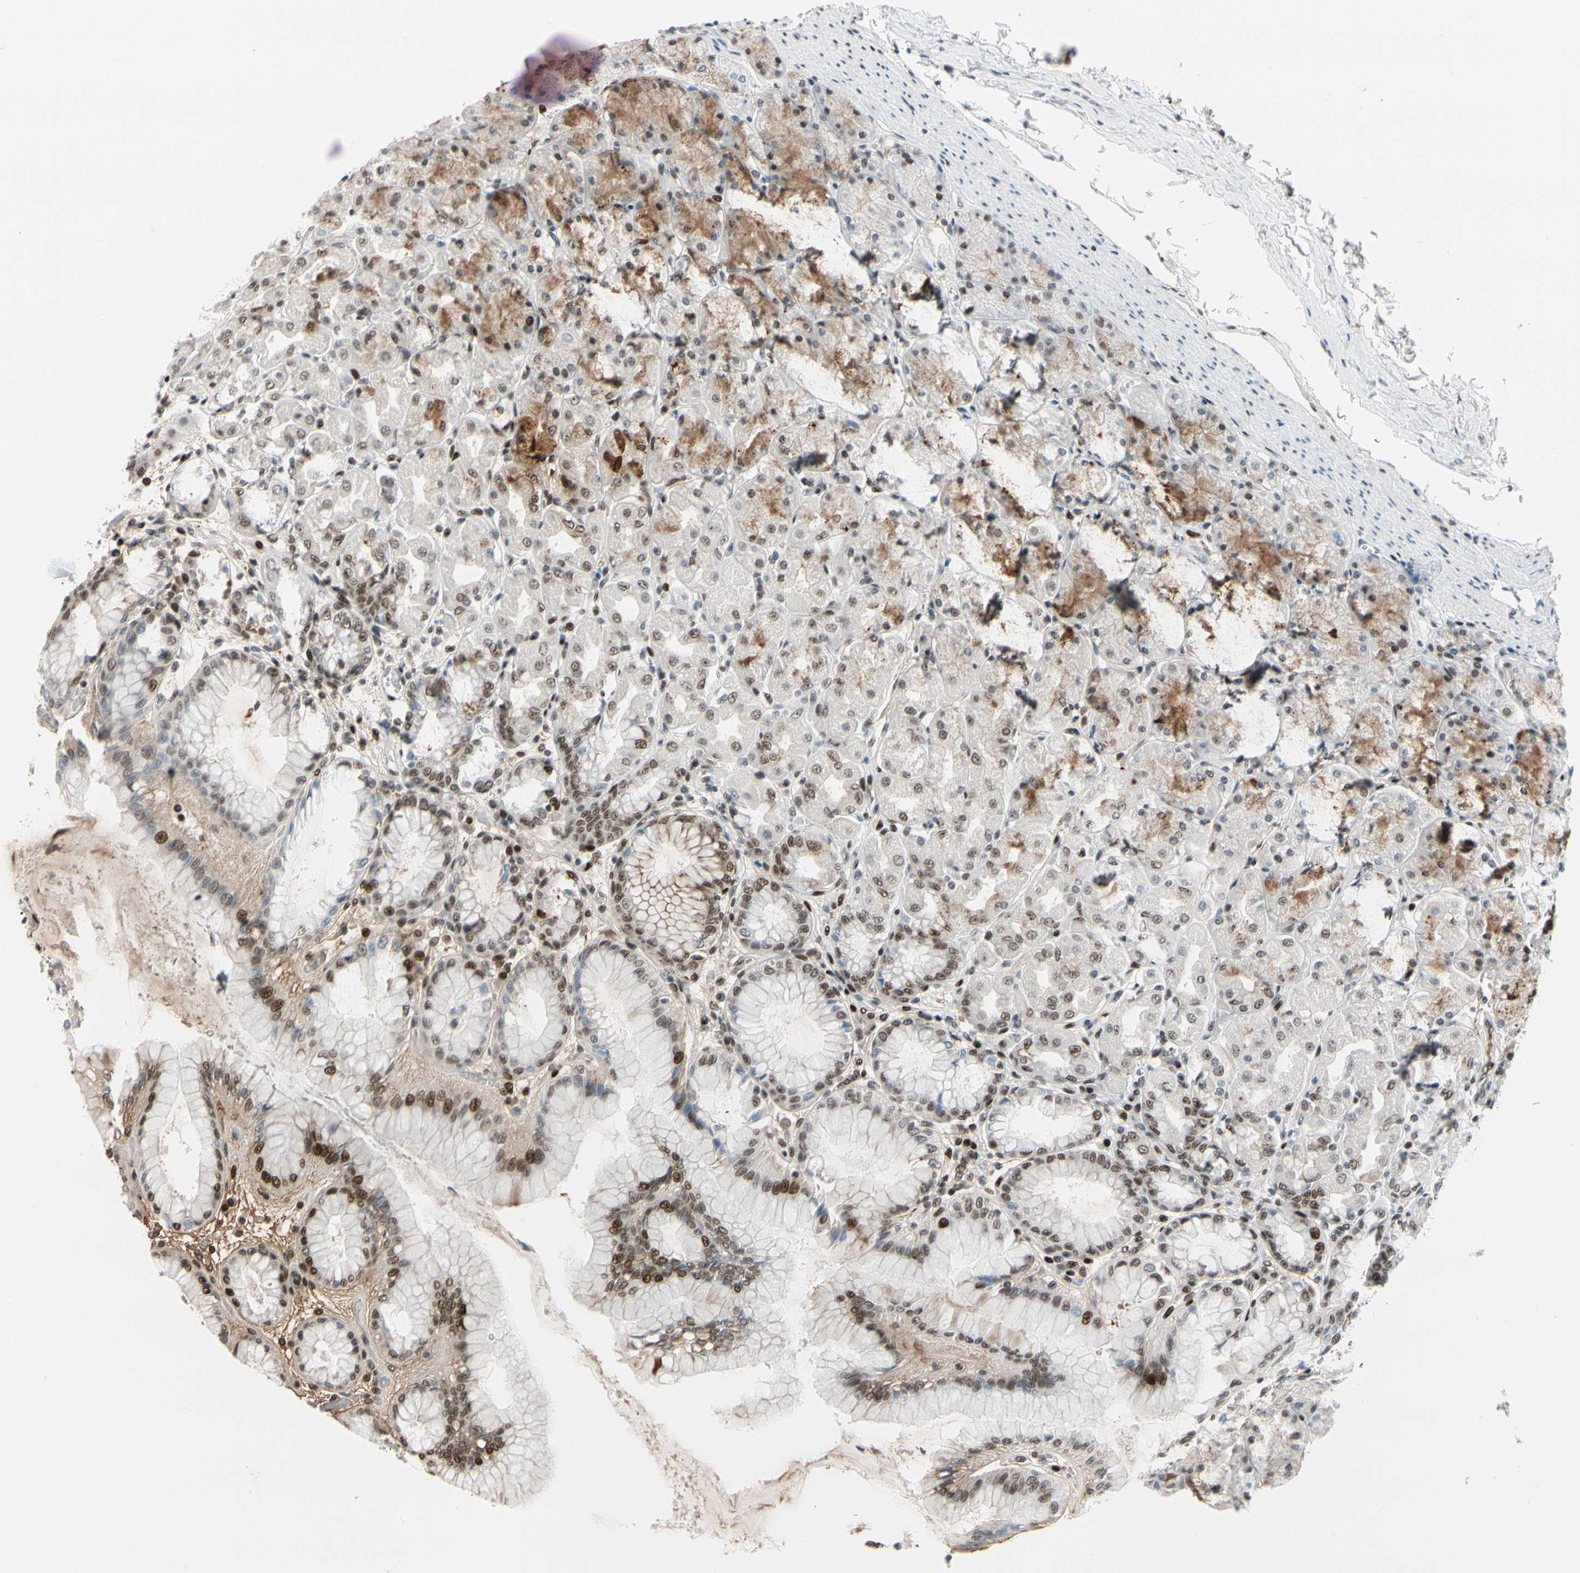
{"staining": {"intensity": "moderate", "quantity": ">75%", "location": "cytoplasmic/membranous,nuclear"}, "tissue": "stomach", "cell_type": "Glandular cells", "image_type": "normal", "snomed": [{"axis": "morphology", "description": "Normal tissue, NOS"}, {"axis": "topography", "description": "Stomach, upper"}], "caption": "Stomach stained with DAB IHC displays medium levels of moderate cytoplasmic/membranous,nuclear positivity in about >75% of glandular cells.", "gene": "FOXO3", "patient": {"sex": "female", "age": 56}}